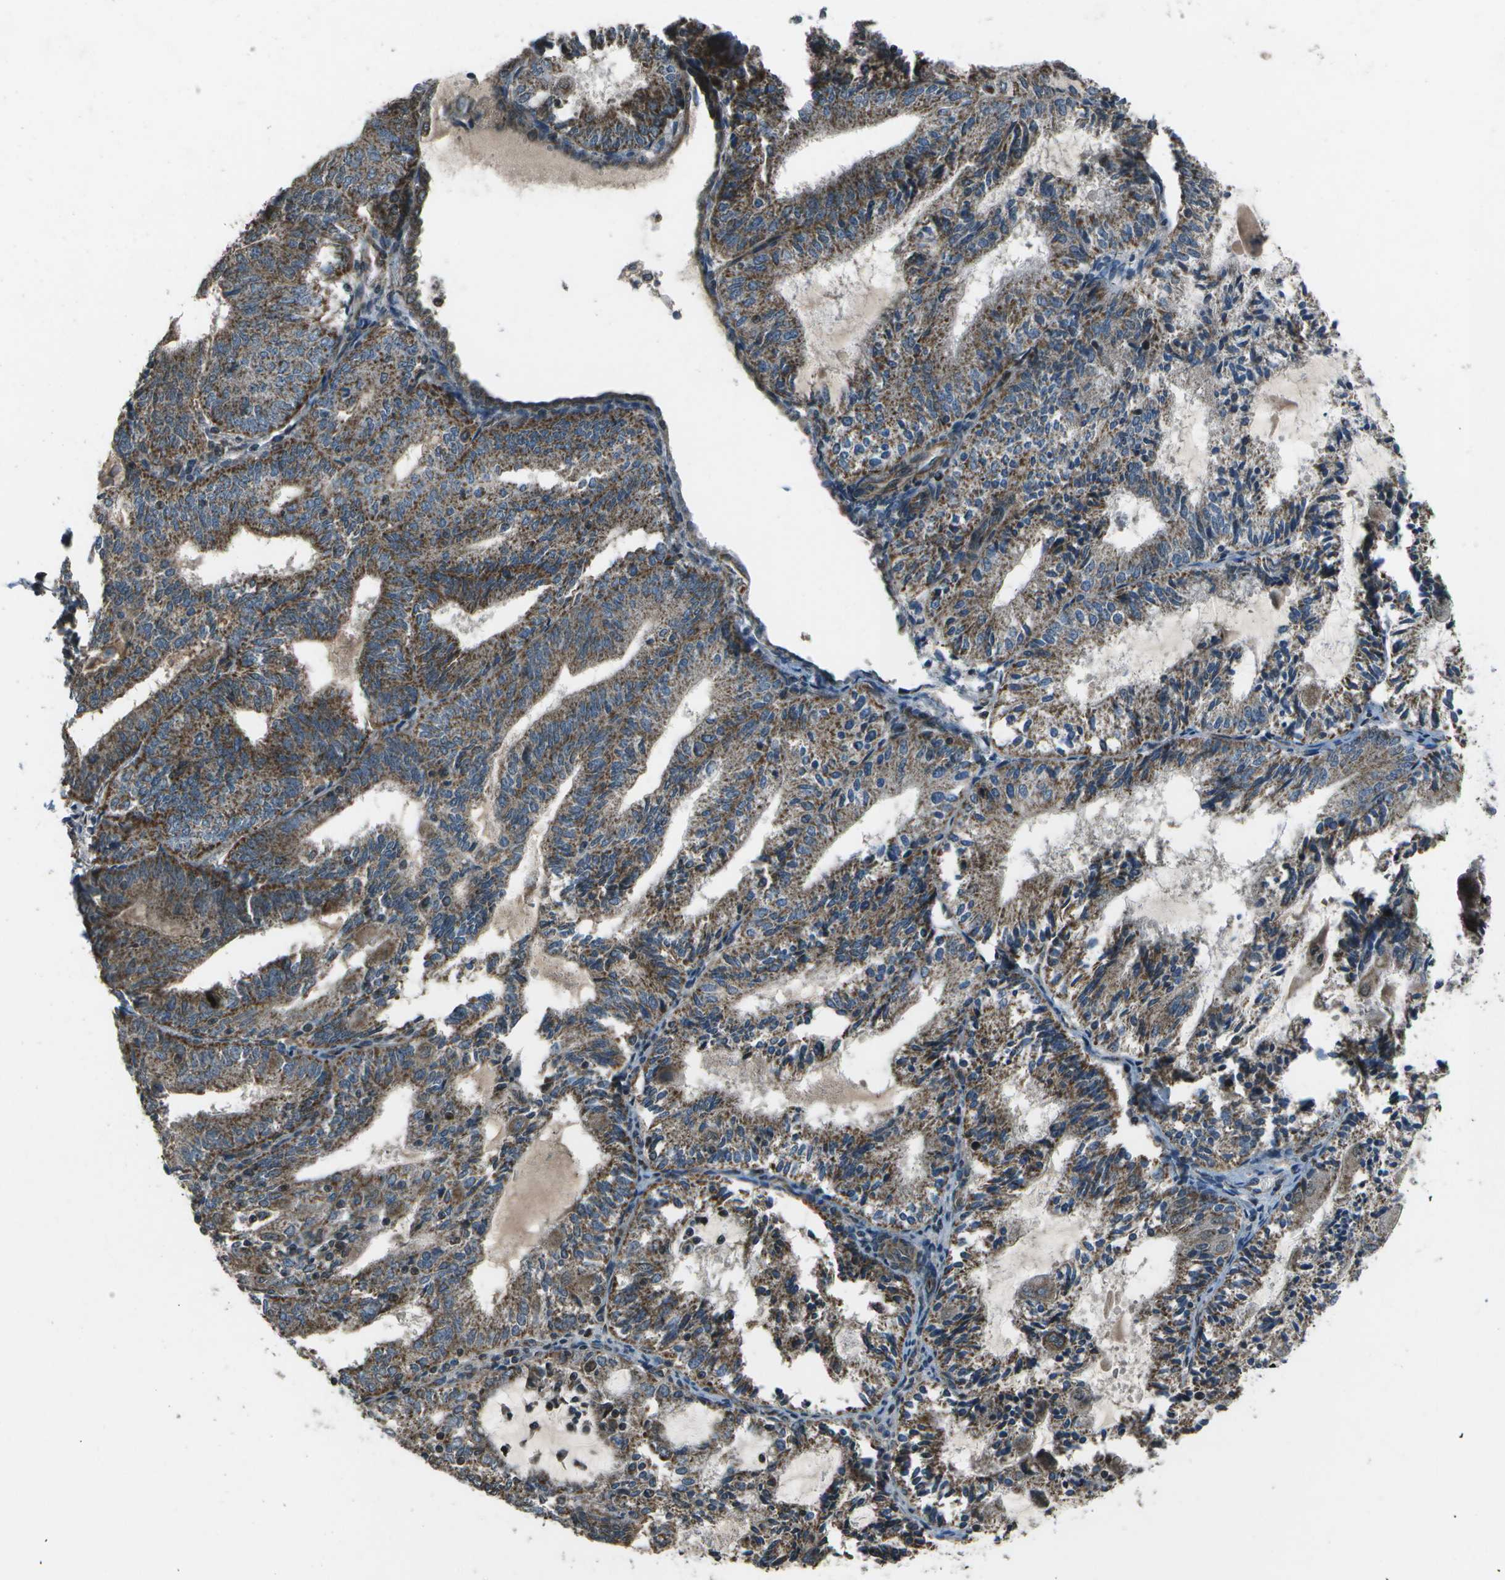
{"staining": {"intensity": "moderate", "quantity": ">75%", "location": "cytoplasmic/membranous"}, "tissue": "endometrial cancer", "cell_type": "Tumor cells", "image_type": "cancer", "snomed": [{"axis": "morphology", "description": "Adenocarcinoma, NOS"}, {"axis": "topography", "description": "Endometrium"}], "caption": "Protein staining shows moderate cytoplasmic/membranous positivity in about >75% of tumor cells in adenocarcinoma (endometrial). (Stains: DAB in brown, nuclei in blue, Microscopy: brightfield microscopy at high magnification).", "gene": "EIF2AK1", "patient": {"sex": "female", "age": 81}}